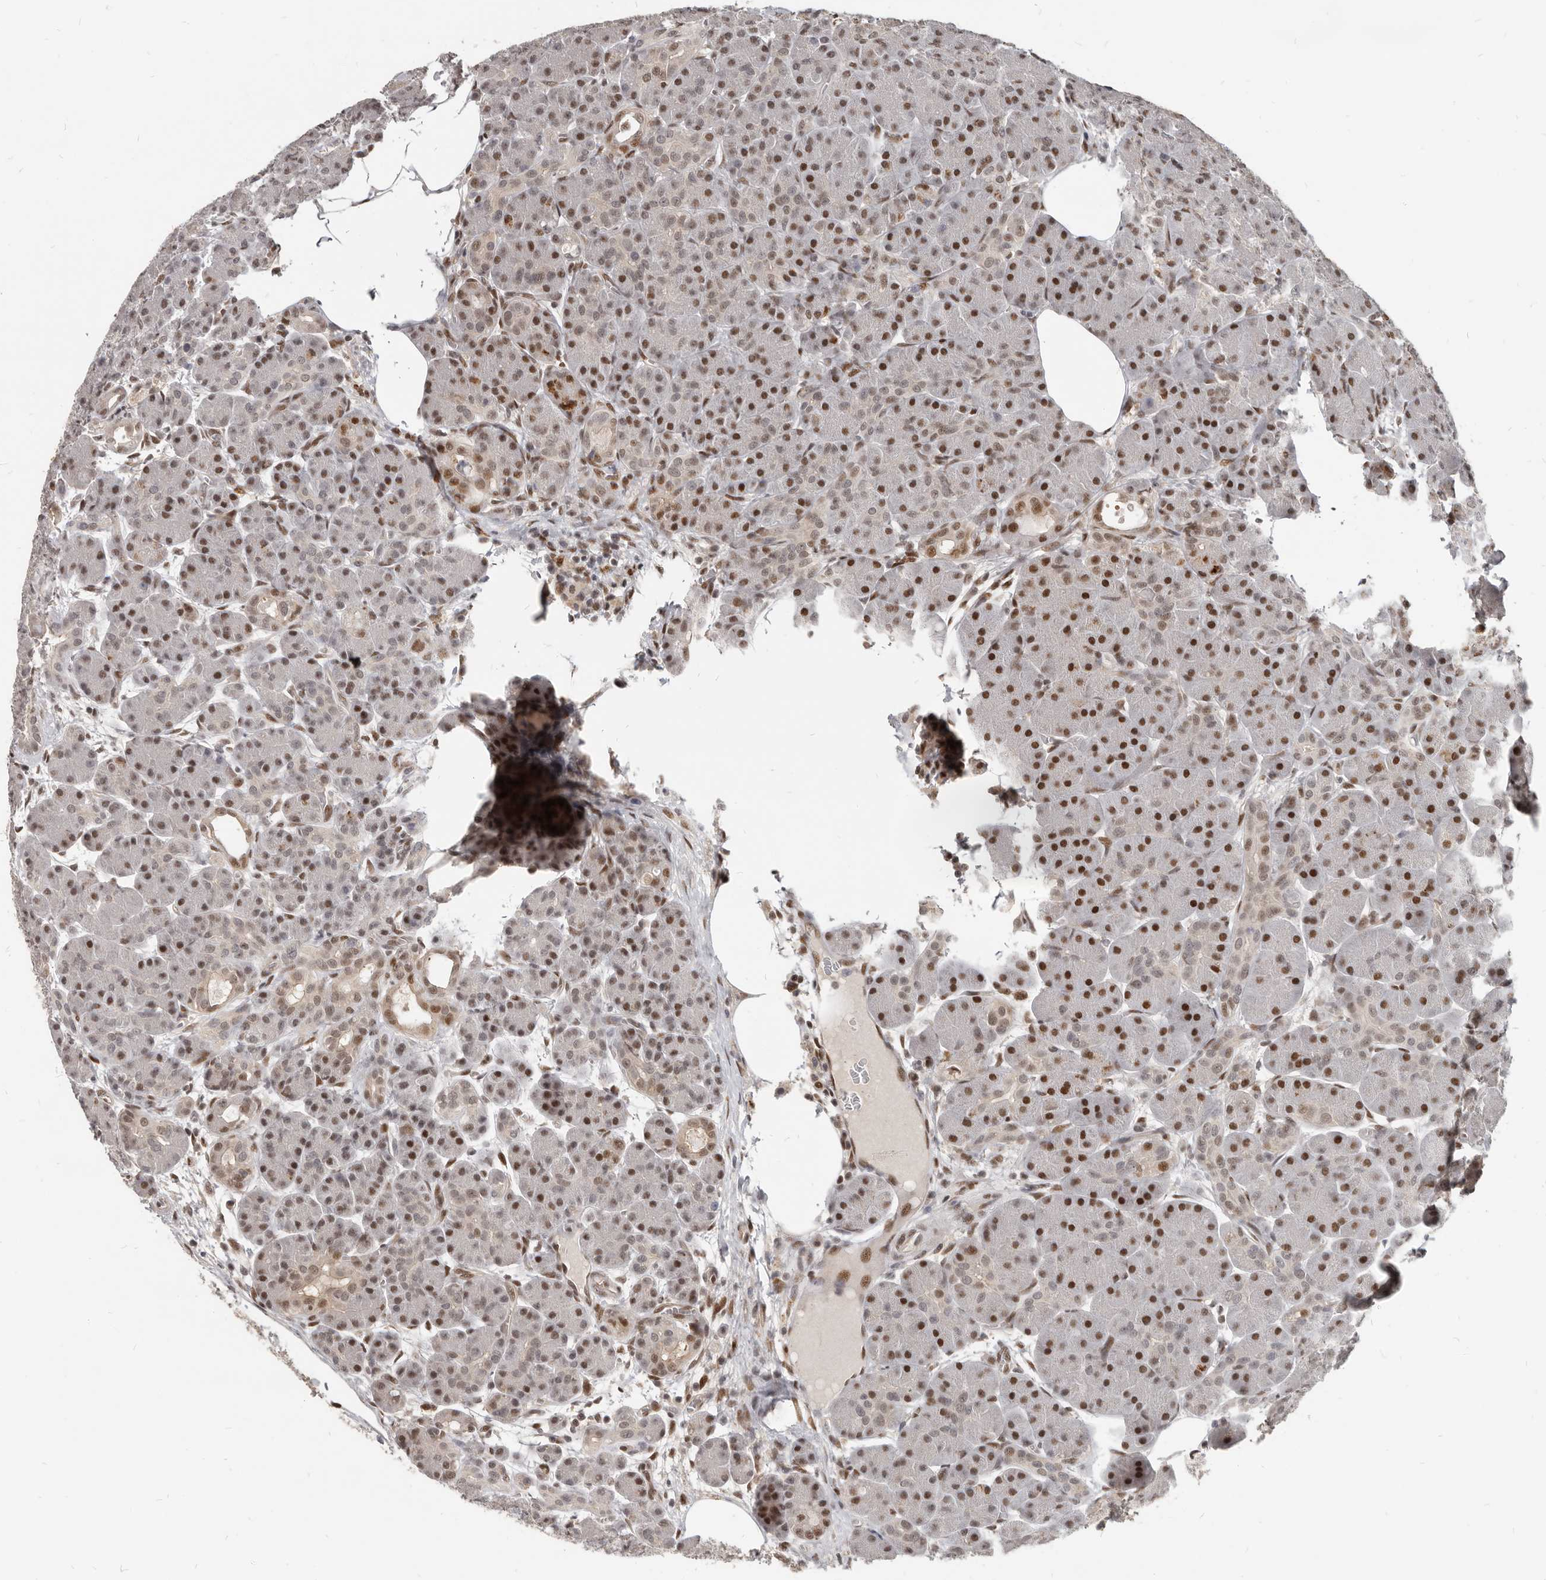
{"staining": {"intensity": "moderate", "quantity": ">75%", "location": "nuclear"}, "tissue": "pancreas", "cell_type": "Exocrine glandular cells", "image_type": "normal", "snomed": [{"axis": "morphology", "description": "Normal tissue, NOS"}, {"axis": "topography", "description": "Pancreas"}], "caption": "IHC of unremarkable pancreas demonstrates medium levels of moderate nuclear positivity in about >75% of exocrine glandular cells. (Stains: DAB in brown, nuclei in blue, Microscopy: brightfield microscopy at high magnification).", "gene": "ATF5", "patient": {"sex": "male", "age": 63}}